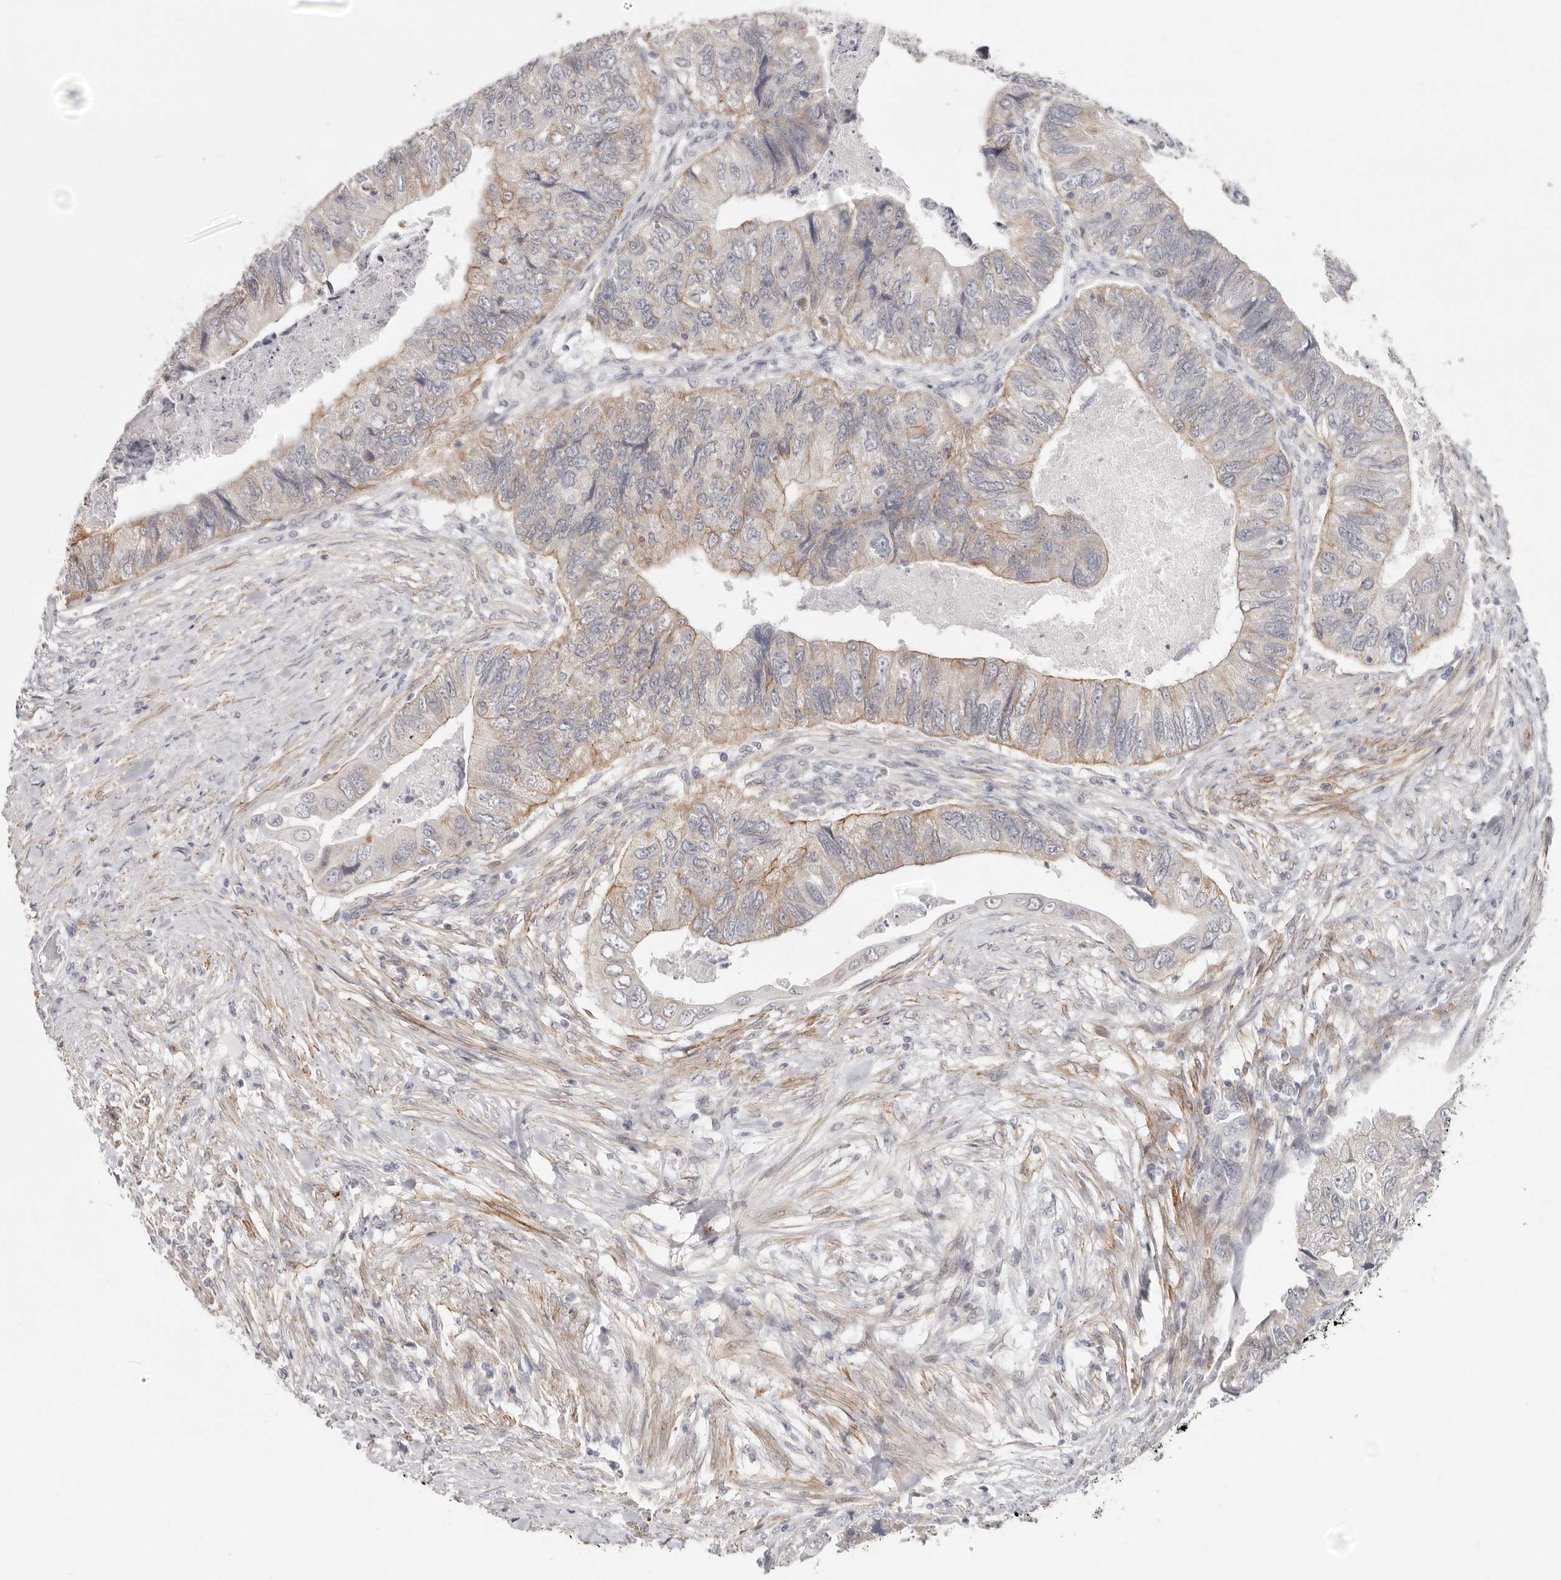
{"staining": {"intensity": "weak", "quantity": "25%-75%", "location": "cytoplasmic/membranous"}, "tissue": "colorectal cancer", "cell_type": "Tumor cells", "image_type": "cancer", "snomed": [{"axis": "morphology", "description": "Adenocarcinoma, NOS"}, {"axis": "topography", "description": "Rectum"}], "caption": "This histopathology image demonstrates immunohistochemistry staining of colorectal cancer, with low weak cytoplasmic/membranous positivity in about 25%-75% of tumor cells.", "gene": "SZT2", "patient": {"sex": "male", "age": 63}}